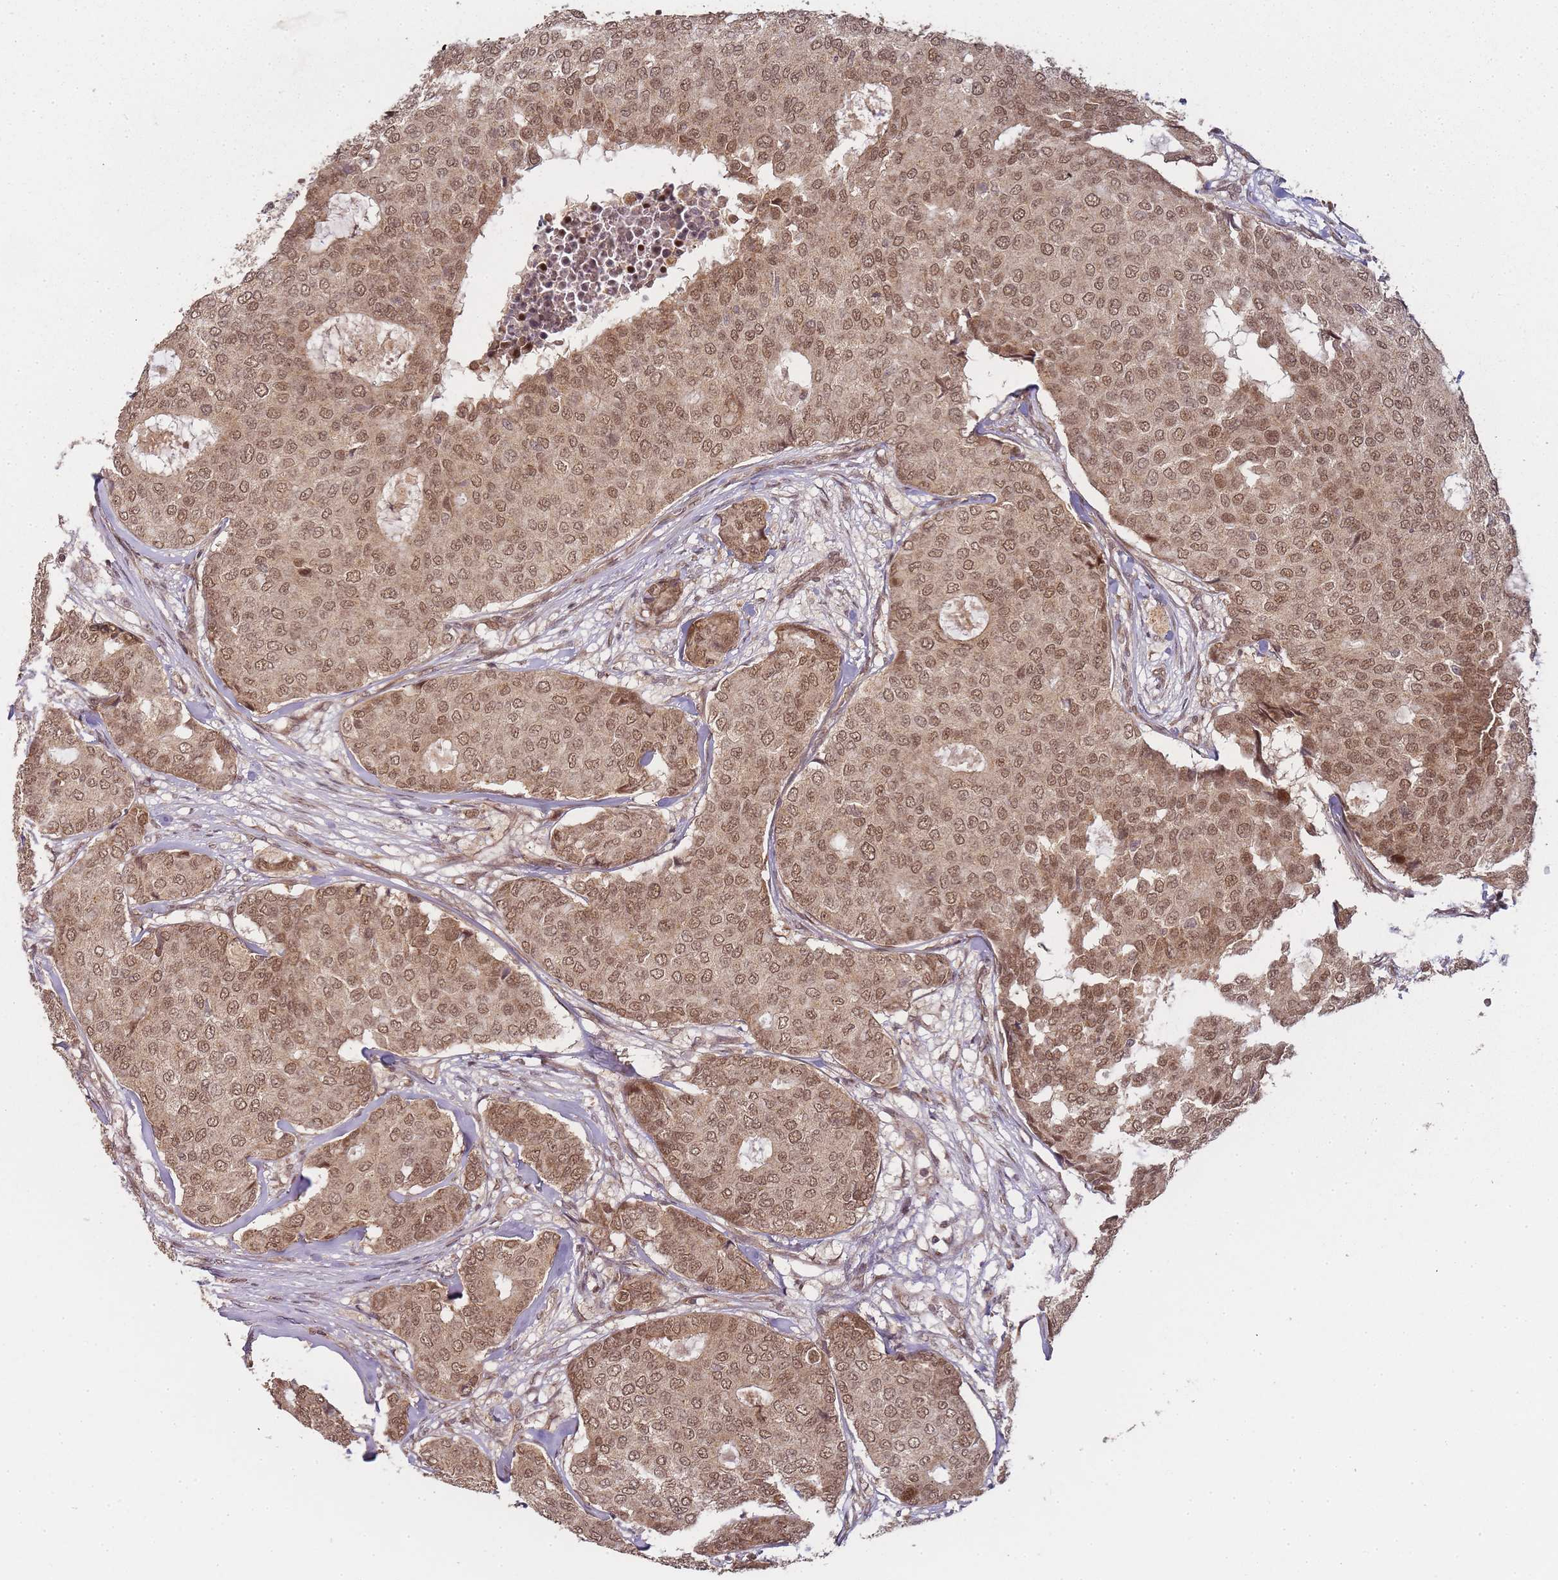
{"staining": {"intensity": "moderate", "quantity": ">75%", "location": "cytoplasmic/membranous,nuclear"}, "tissue": "breast cancer", "cell_type": "Tumor cells", "image_type": "cancer", "snomed": [{"axis": "morphology", "description": "Duct carcinoma"}, {"axis": "topography", "description": "Breast"}], "caption": "There is medium levels of moderate cytoplasmic/membranous and nuclear positivity in tumor cells of intraductal carcinoma (breast), as demonstrated by immunohistochemical staining (brown color).", "gene": "ZNF497", "patient": {"sex": "female", "age": 75}}